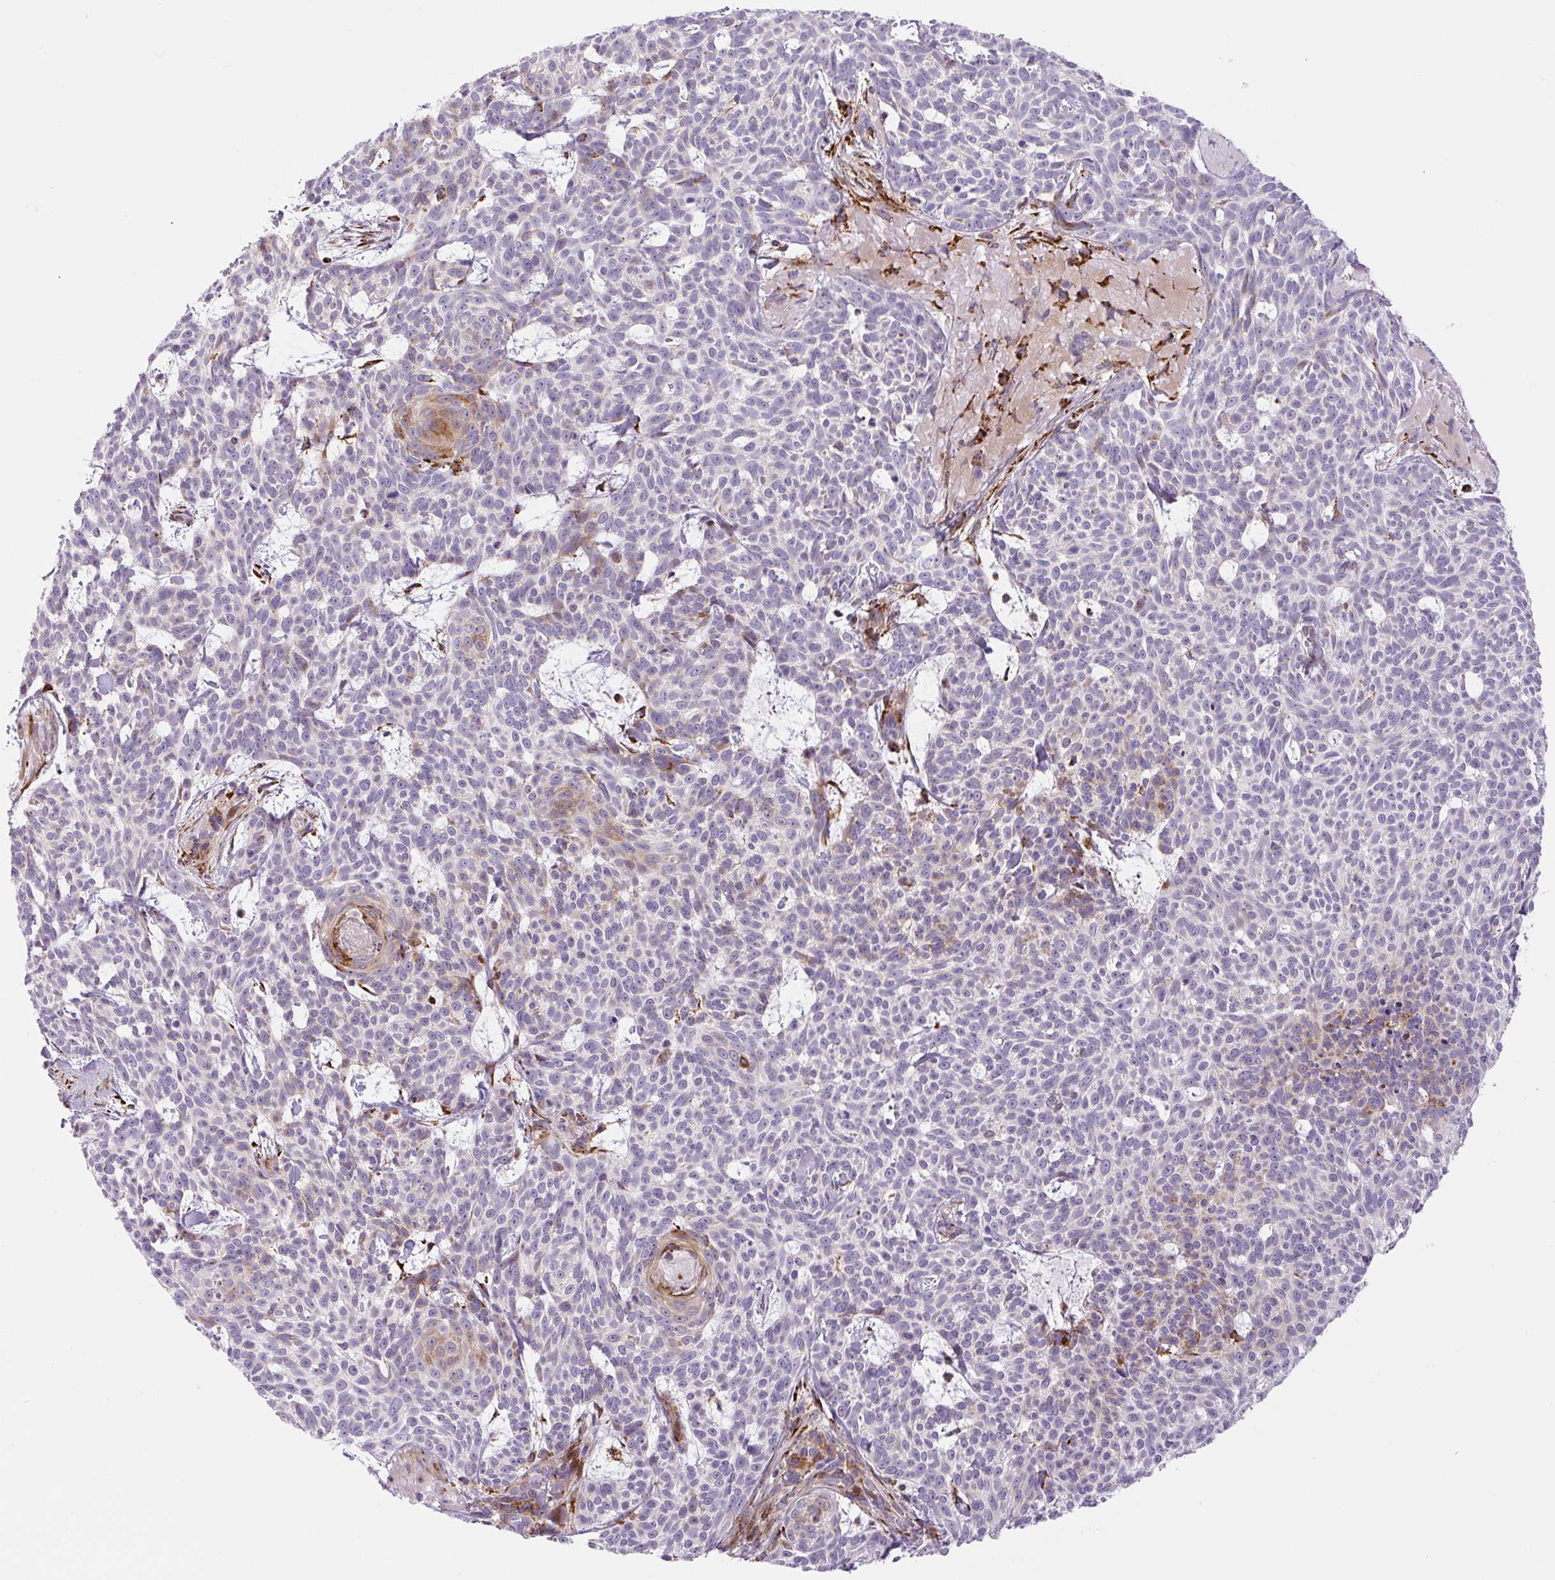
{"staining": {"intensity": "moderate", "quantity": "<25%", "location": "cytoplasmic/membranous"}, "tissue": "skin cancer", "cell_type": "Tumor cells", "image_type": "cancer", "snomed": [{"axis": "morphology", "description": "Basal cell carcinoma"}, {"axis": "topography", "description": "Skin"}], "caption": "Basal cell carcinoma (skin) stained for a protein (brown) demonstrates moderate cytoplasmic/membranous positive positivity in approximately <25% of tumor cells.", "gene": "DISP3", "patient": {"sex": "female", "age": 93}}